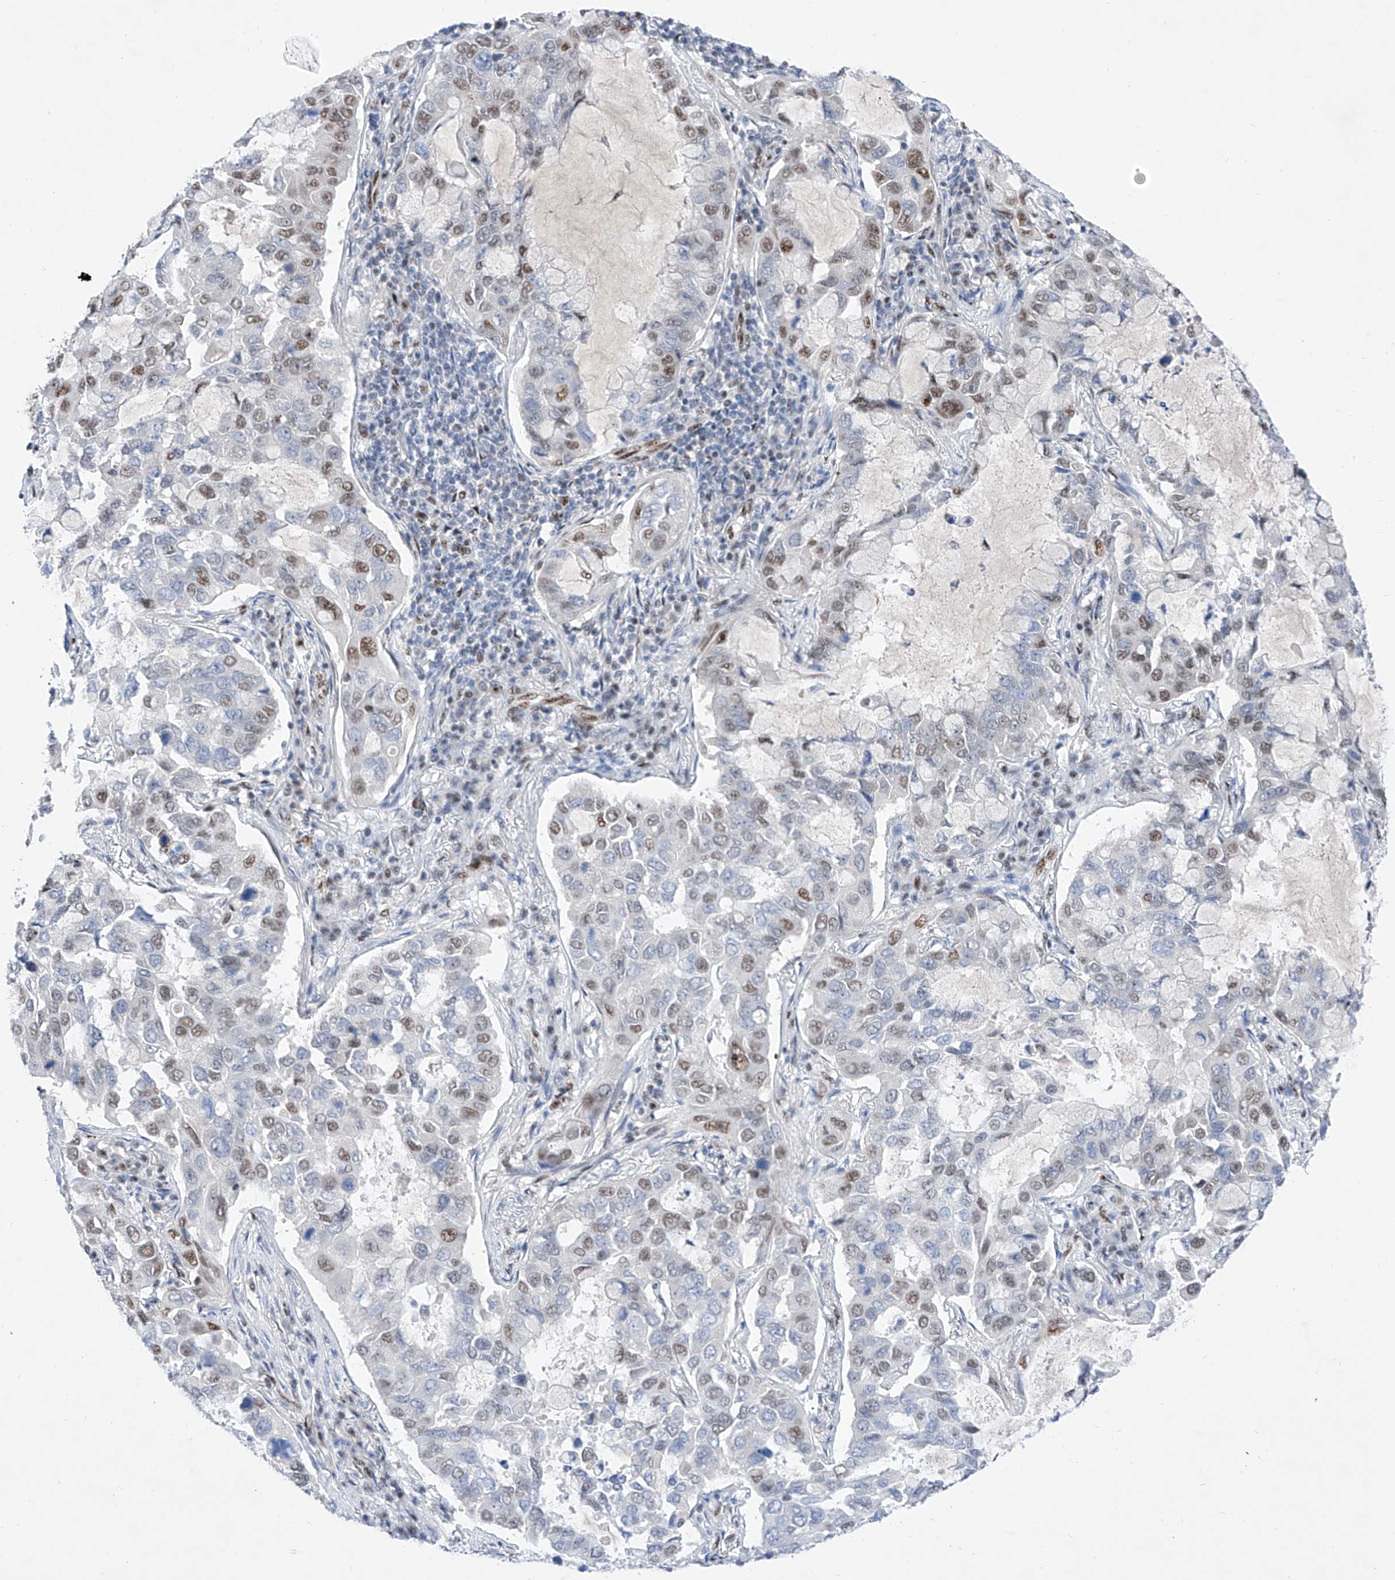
{"staining": {"intensity": "moderate", "quantity": "25%-75%", "location": "nuclear"}, "tissue": "lung cancer", "cell_type": "Tumor cells", "image_type": "cancer", "snomed": [{"axis": "morphology", "description": "Adenocarcinoma, NOS"}, {"axis": "topography", "description": "Lung"}], "caption": "Adenocarcinoma (lung) was stained to show a protein in brown. There is medium levels of moderate nuclear positivity in about 25%-75% of tumor cells.", "gene": "ATN1", "patient": {"sex": "male", "age": 64}}